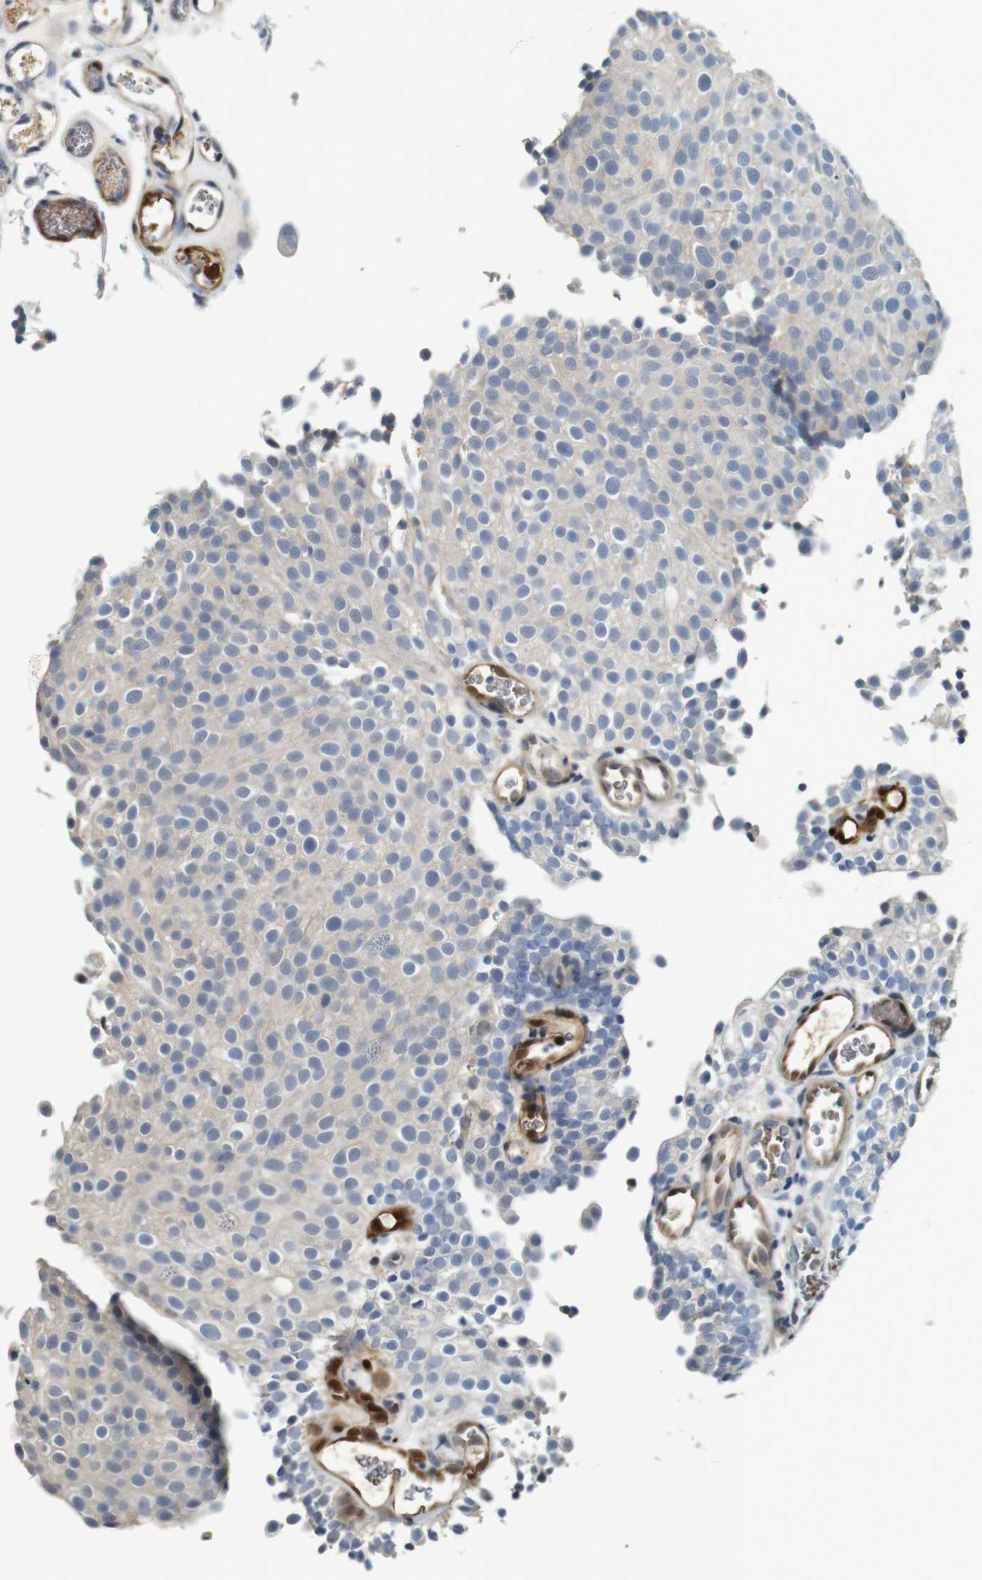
{"staining": {"intensity": "weak", "quantity": "25%-75%", "location": "cytoplasmic/membranous,nuclear"}, "tissue": "urothelial cancer", "cell_type": "Tumor cells", "image_type": "cancer", "snomed": [{"axis": "morphology", "description": "Urothelial carcinoma, Low grade"}, {"axis": "topography", "description": "Urinary bladder"}], "caption": "Immunohistochemistry of human urothelial cancer displays low levels of weak cytoplasmic/membranous and nuclear staining in about 25%-75% of tumor cells.", "gene": "LXN", "patient": {"sex": "male", "age": 78}}